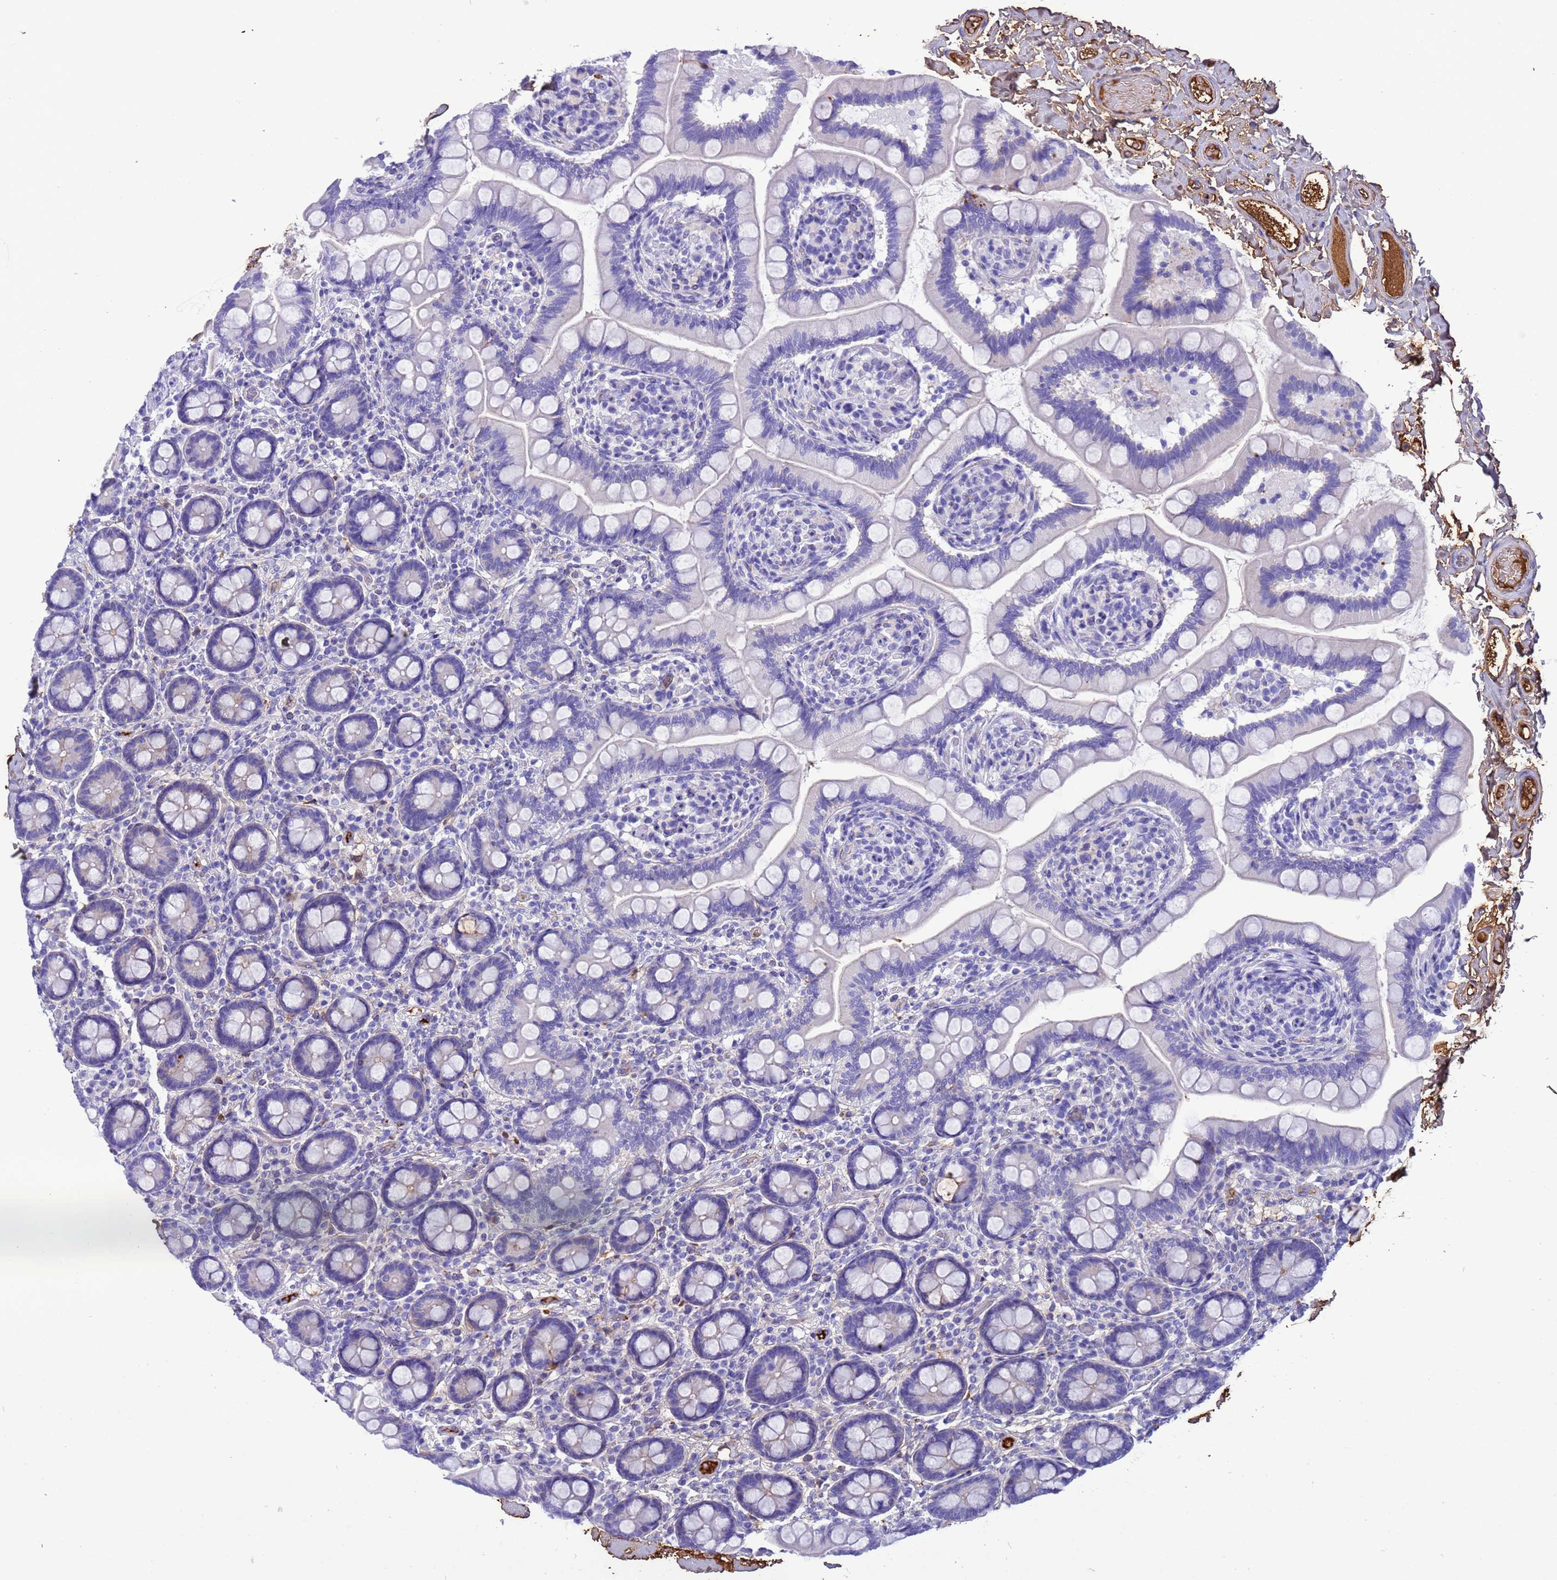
{"staining": {"intensity": "negative", "quantity": "none", "location": "none"}, "tissue": "small intestine", "cell_type": "Glandular cells", "image_type": "normal", "snomed": [{"axis": "morphology", "description": "Normal tissue, NOS"}, {"axis": "topography", "description": "Small intestine"}], "caption": "High magnification brightfield microscopy of unremarkable small intestine stained with DAB (brown) and counterstained with hematoxylin (blue): glandular cells show no significant expression. (DAB IHC with hematoxylin counter stain).", "gene": "H1", "patient": {"sex": "female", "age": 64}}